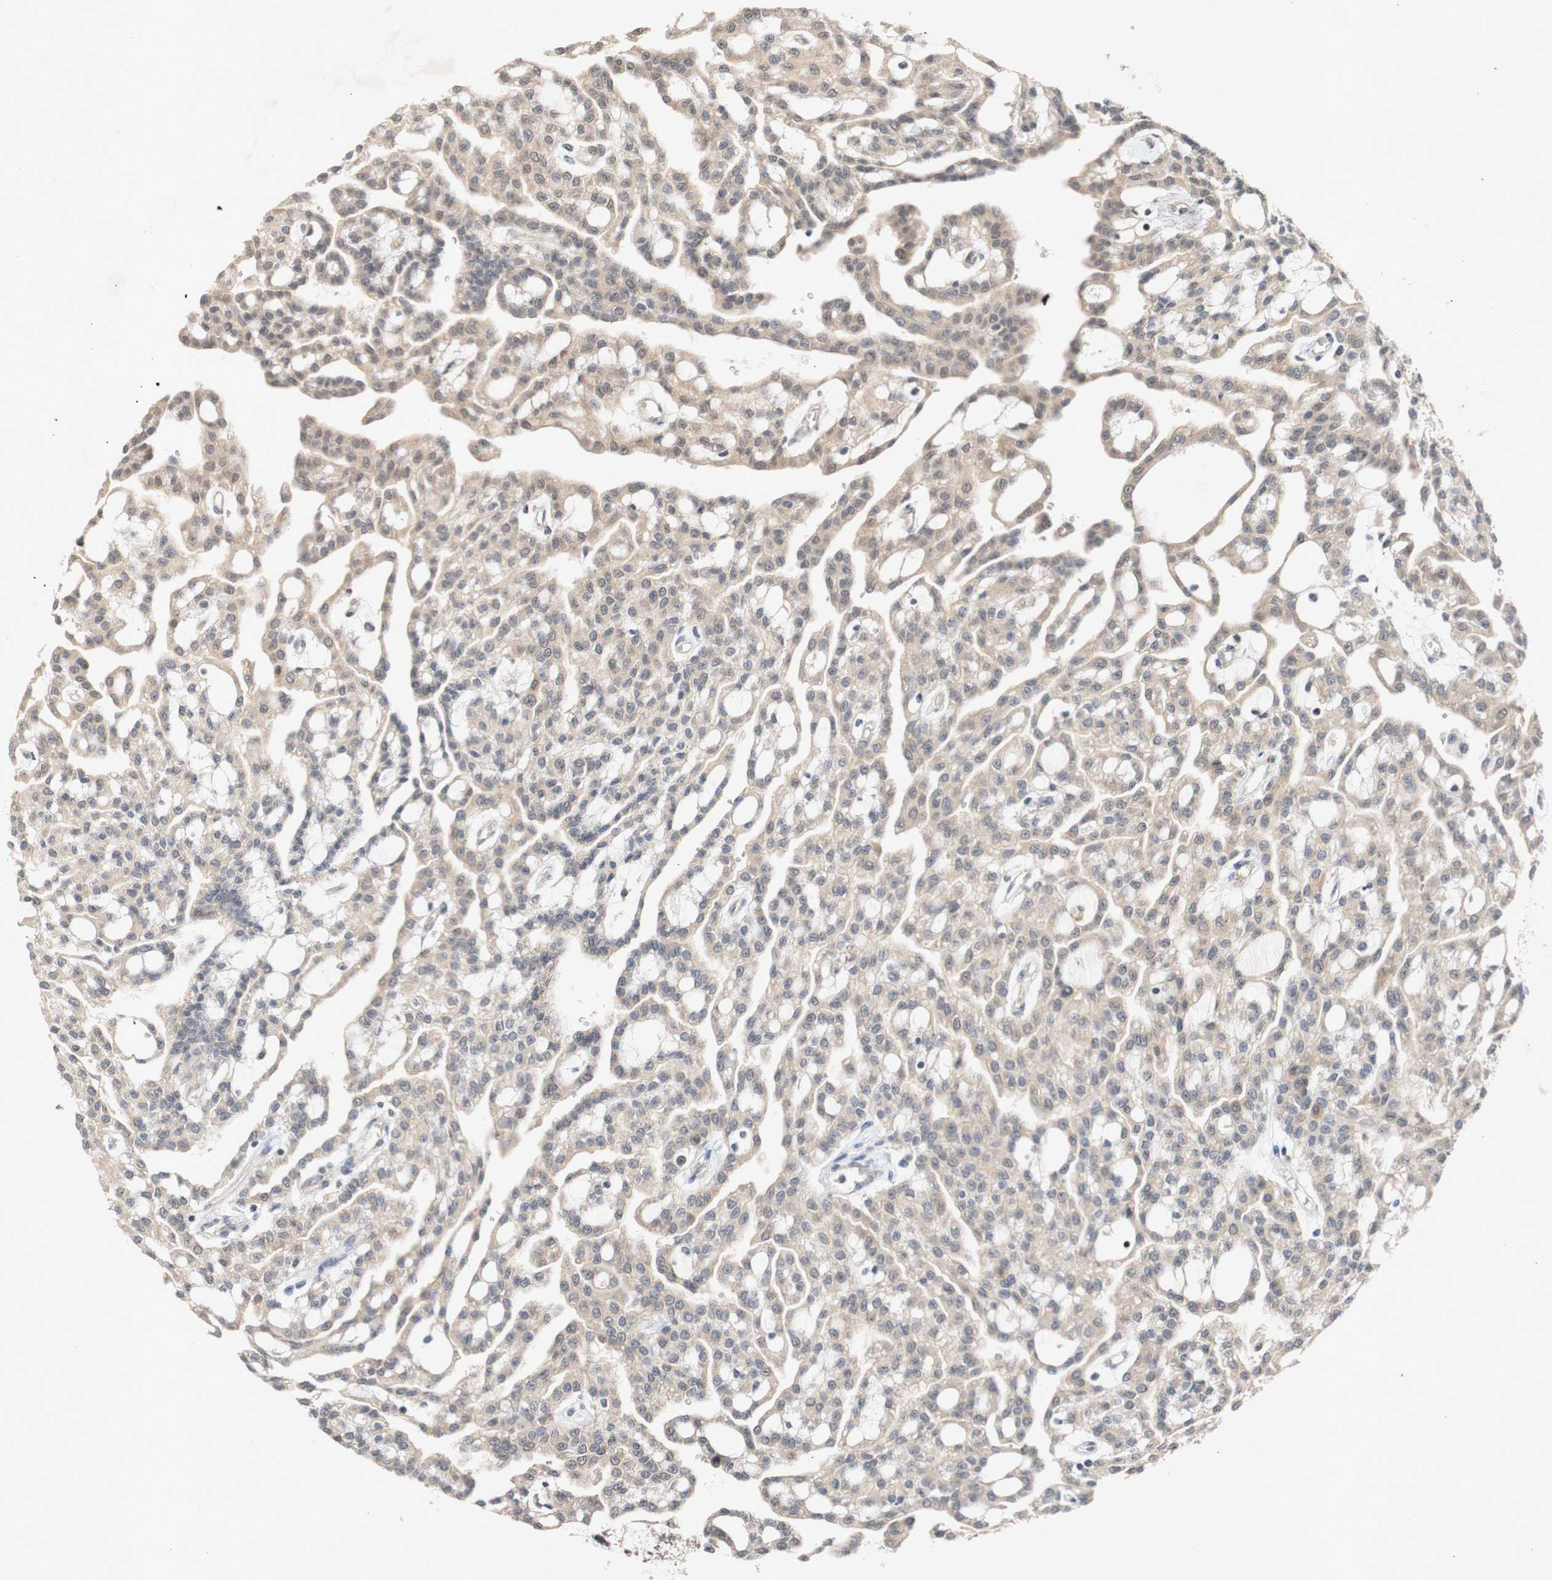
{"staining": {"intensity": "weak", "quantity": ">75%", "location": "cytoplasmic/membranous"}, "tissue": "renal cancer", "cell_type": "Tumor cells", "image_type": "cancer", "snomed": [{"axis": "morphology", "description": "Adenocarcinoma, NOS"}, {"axis": "topography", "description": "Kidney"}], "caption": "Renal cancer (adenocarcinoma) stained with a brown dye reveals weak cytoplasmic/membranous positive expression in approximately >75% of tumor cells.", "gene": "PIN1", "patient": {"sex": "male", "age": 63}}